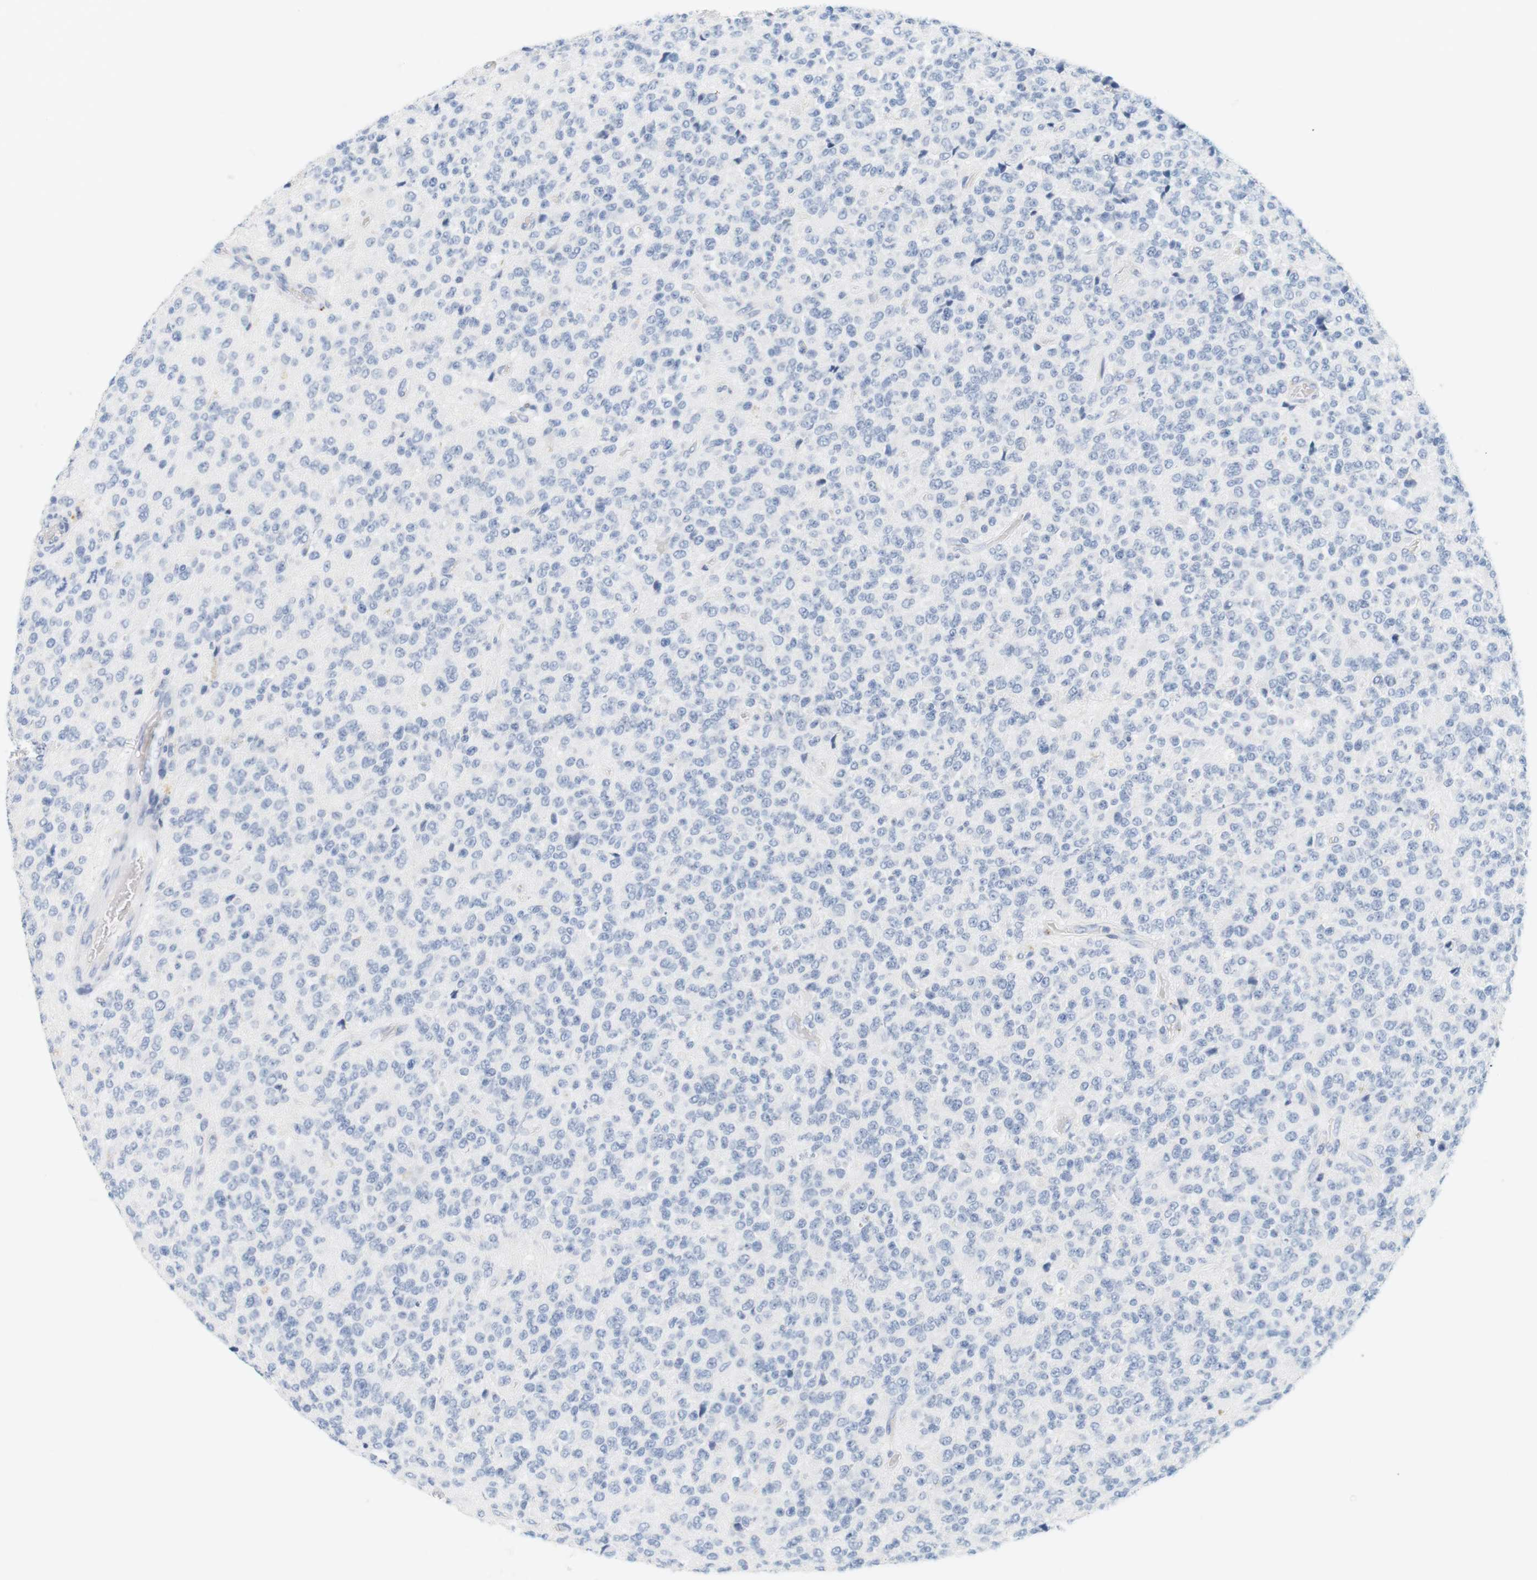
{"staining": {"intensity": "negative", "quantity": "none", "location": "none"}, "tissue": "glioma", "cell_type": "Tumor cells", "image_type": "cancer", "snomed": [{"axis": "morphology", "description": "Glioma, malignant, High grade"}, {"axis": "topography", "description": "pancreas cauda"}], "caption": "High magnification brightfield microscopy of high-grade glioma (malignant) stained with DAB (brown) and counterstained with hematoxylin (blue): tumor cells show no significant expression.", "gene": "OPRM1", "patient": {"sex": "male", "age": 60}}